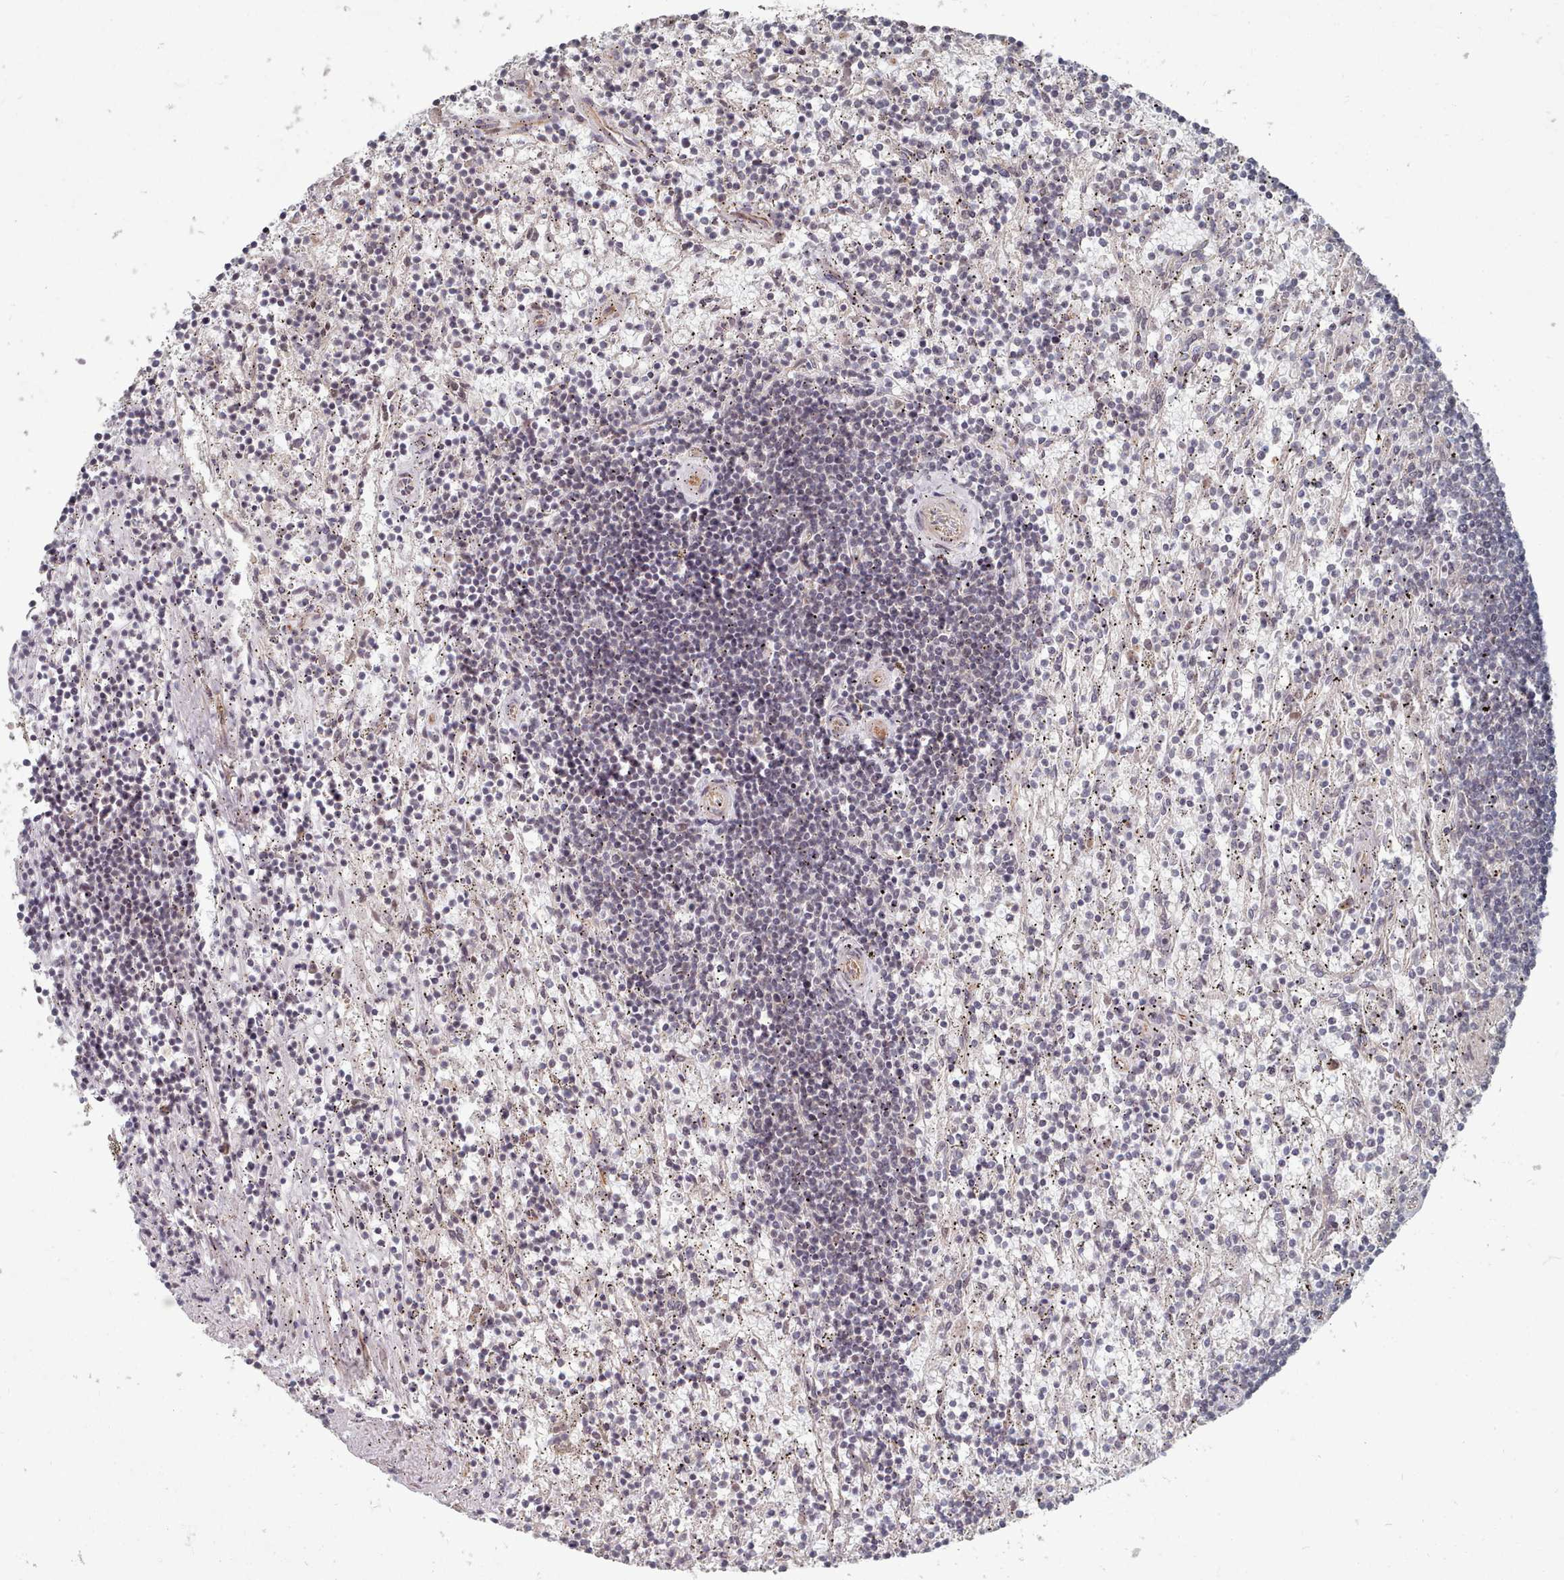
{"staining": {"intensity": "negative", "quantity": "none", "location": "none"}, "tissue": "lymphoma", "cell_type": "Tumor cells", "image_type": "cancer", "snomed": [{"axis": "morphology", "description": "Malignant lymphoma, non-Hodgkin's type, Low grade"}, {"axis": "topography", "description": "Spleen"}], "caption": "A high-resolution image shows IHC staining of malignant lymphoma, non-Hodgkin's type (low-grade), which displays no significant expression in tumor cells.", "gene": "CPSF4", "patient": {"sex": "male", "age": 76}}